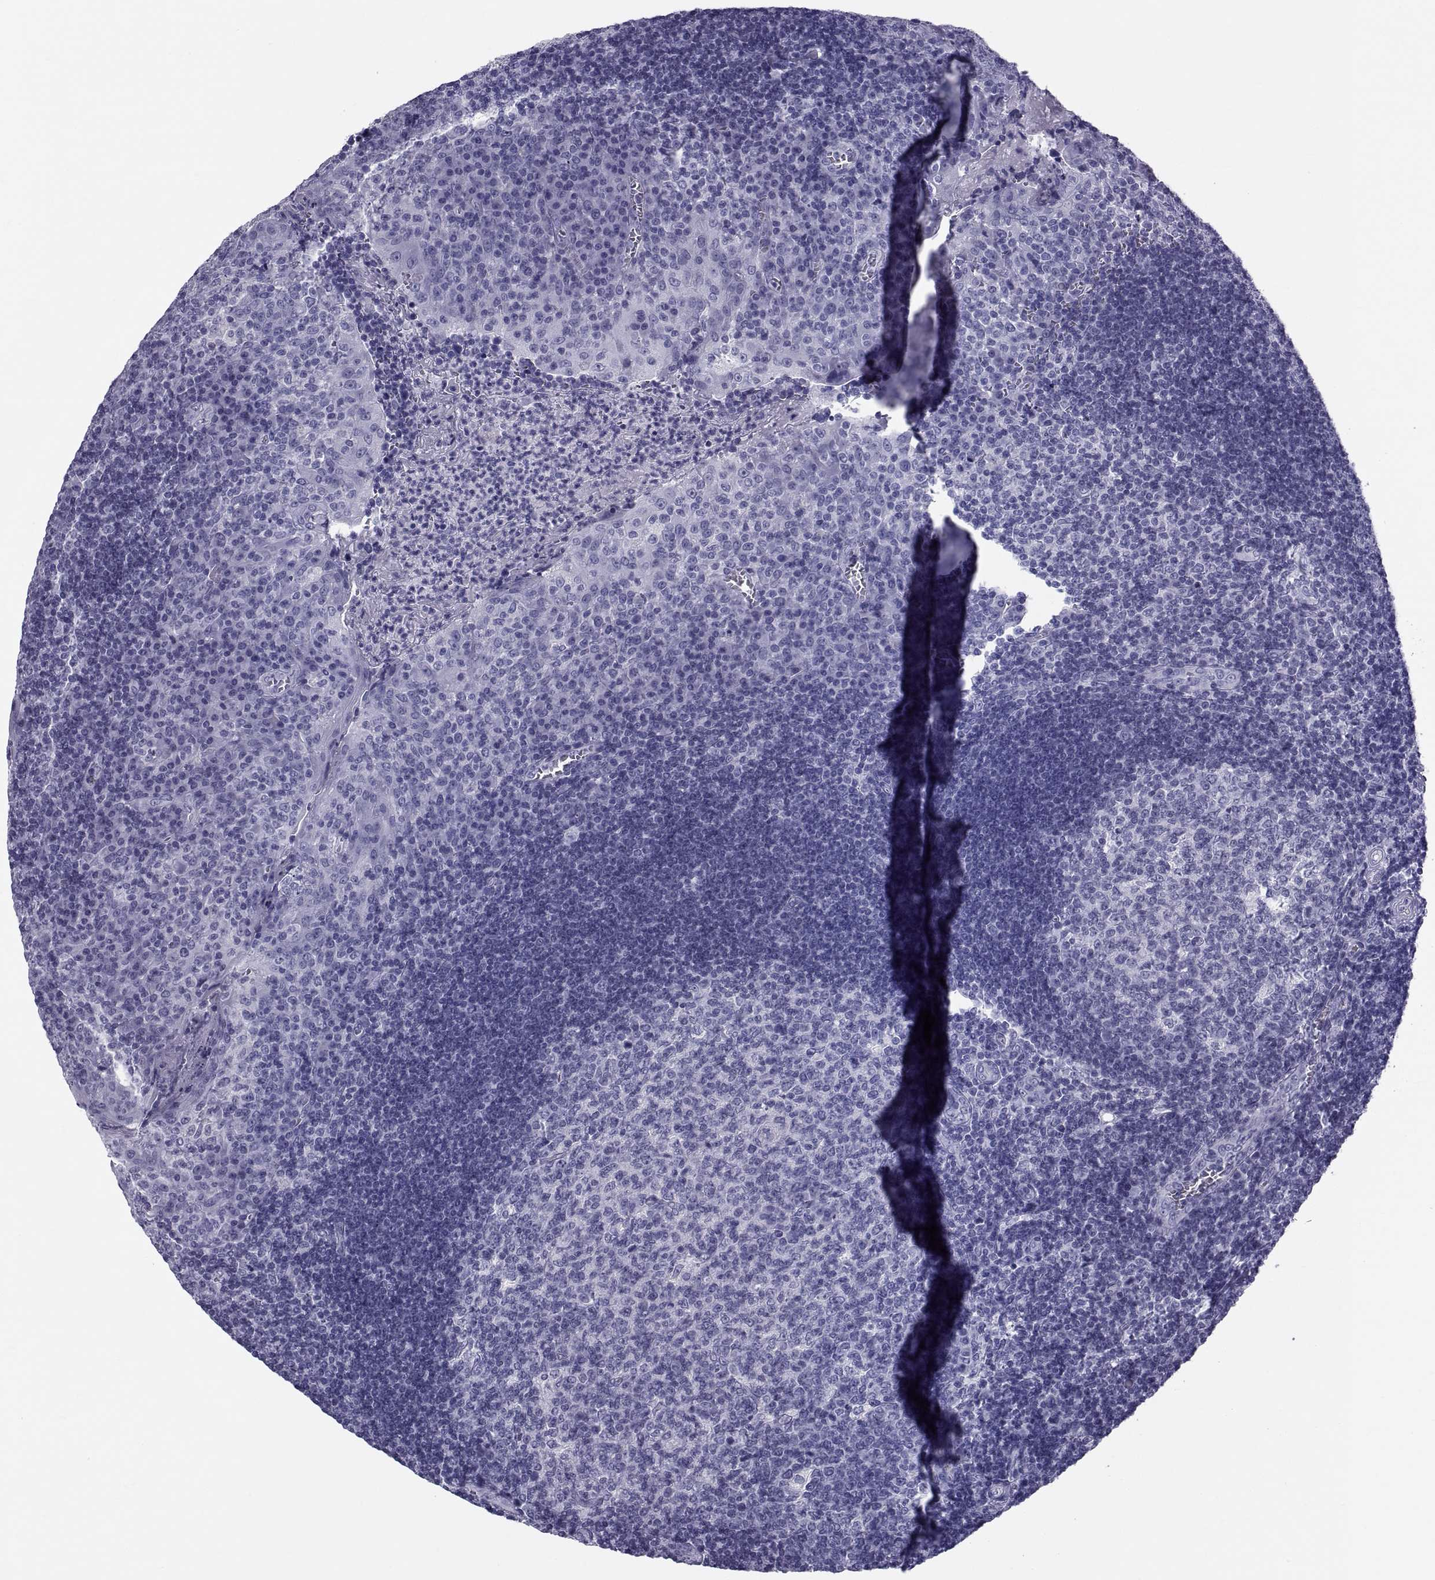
{"staining": {"intensity": "negative", "quantity": "none", "location": "none"}, "tissue": "tonsil", "cell_type": "Germinal center cells", "image_type": "normal", "snomed": [{"axis": "morphology", "description": "Normal tissue, NOS"}, {"axis": "topography", "description": "Tonsil"}], "caption": "Tonsil was stained to show a protein in brown. There is no significant expression in germinal center cells. (DAB (3,3'-diaminobenzidine) IHC, high magnification).", "gene": "DEFB129", "patient": {"sex": "female", "age": 12}}